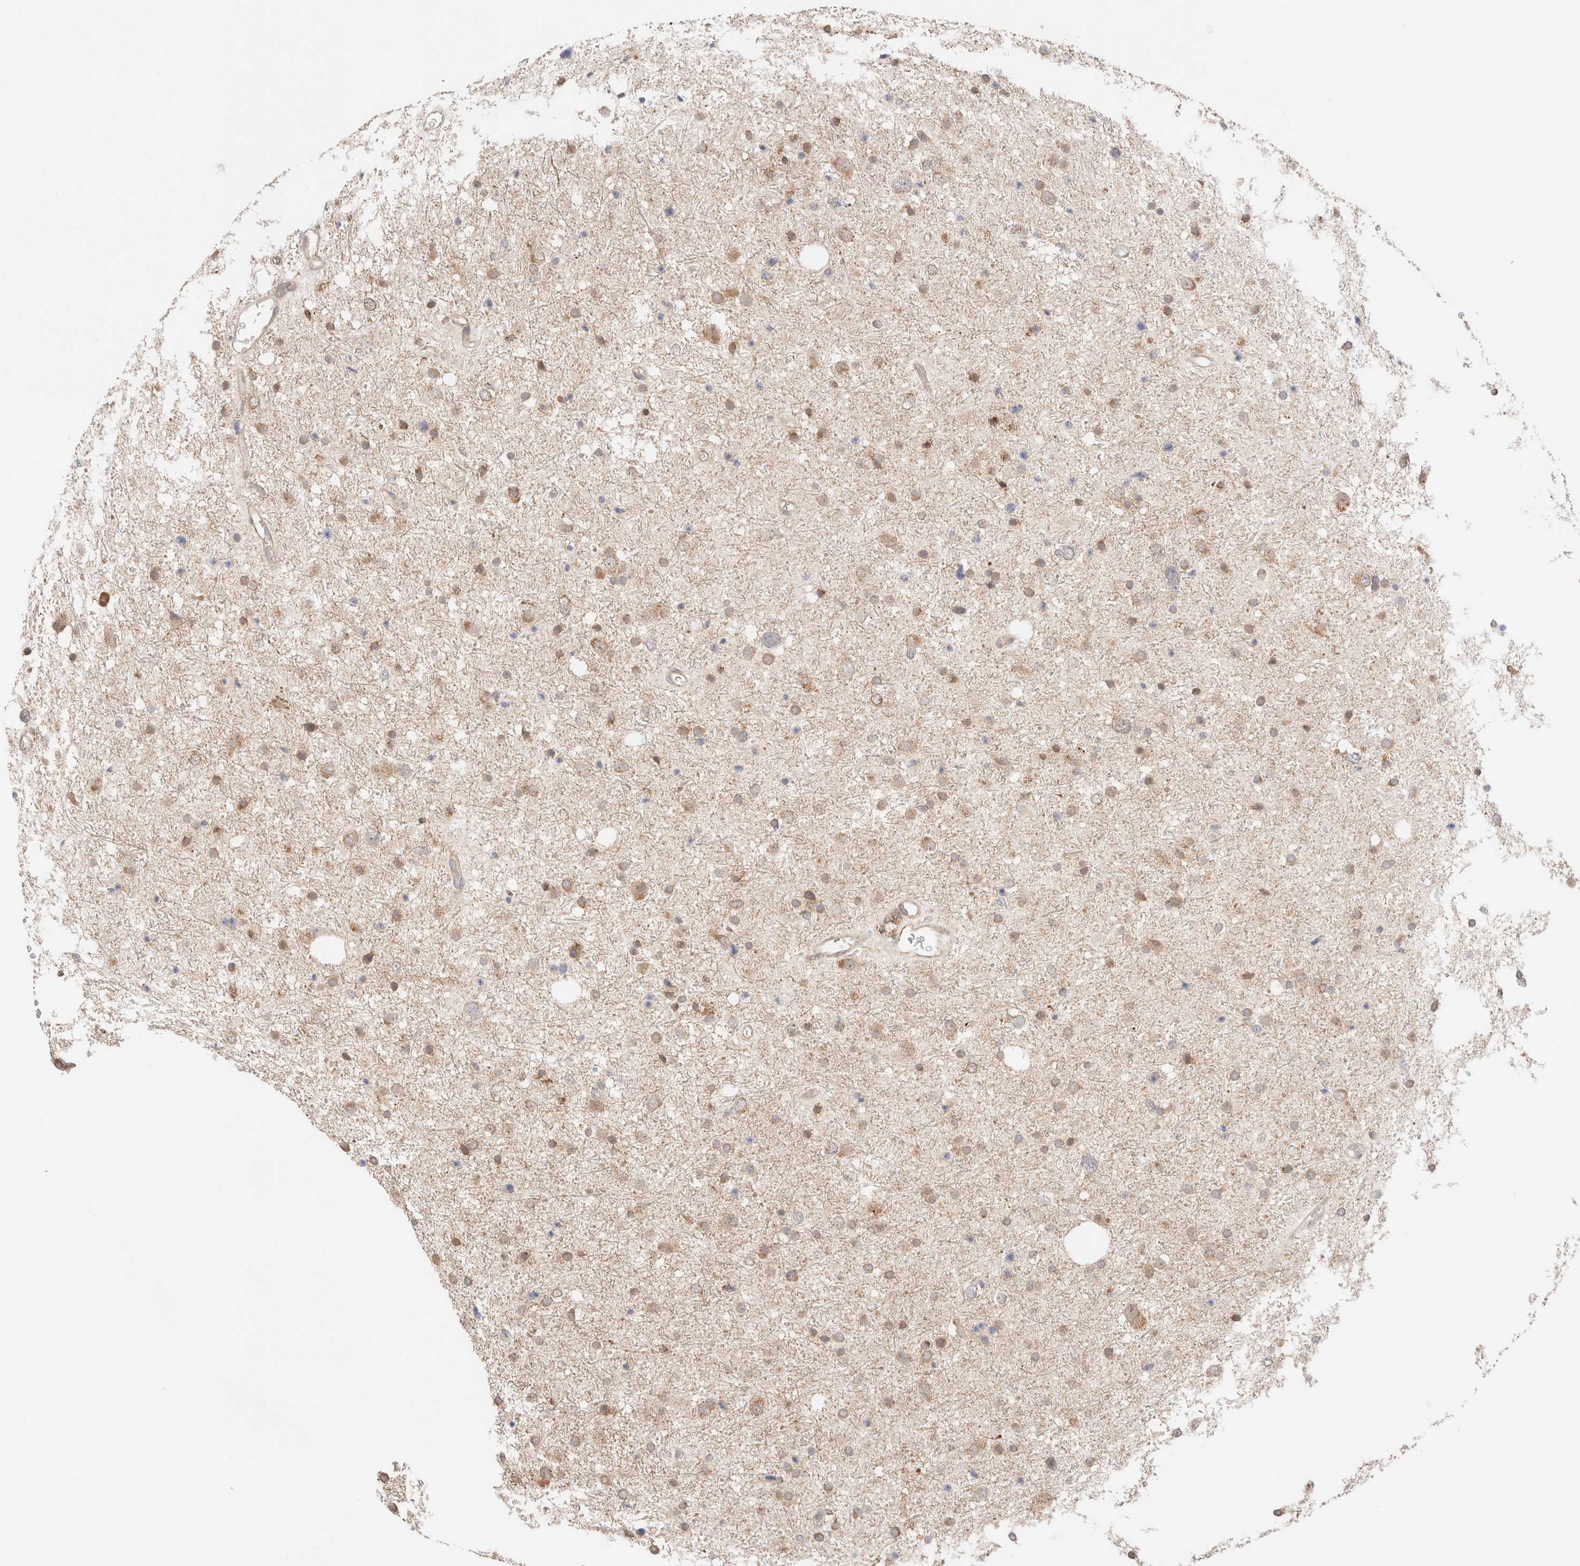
{"staining": {"intensity": "weak", "quantity": ">75%", "location": "cytoplasmic/membranous"}, "tissue": "glioma", "cell_type": "Tumor cells", "image_type": "cancer", "snomed": [{"axis": "morphology", "description": "Glioma, malignant, Low grade"}, {"axis": "topography", "description": "Brain"}], "caption": "This is an image of IHC staining of glioma, which shows weak positivity in the cytoplasmic/membranous of tumor cells.", "gene": "XKR4", "patient": {"sex": "female", "age": 37}}